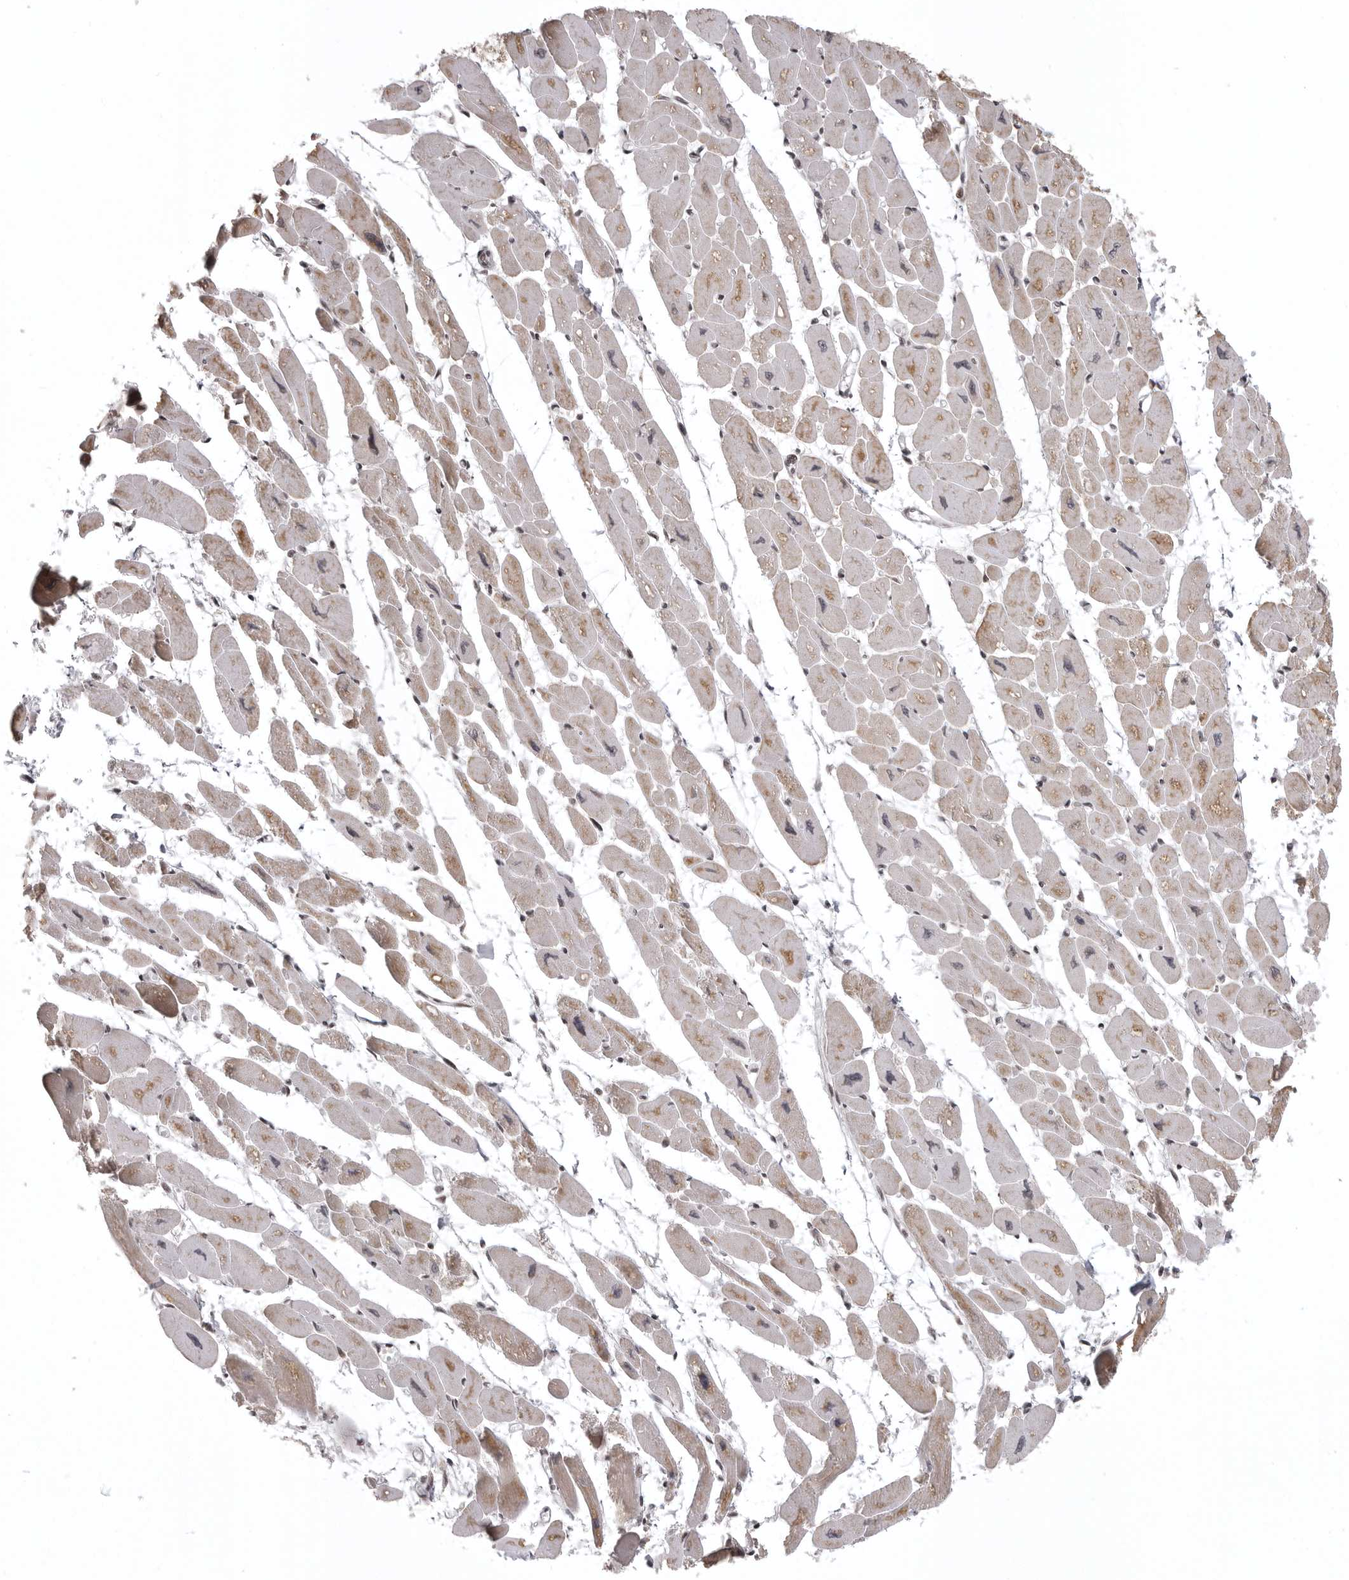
{"staining": {"intensity": "moderate", "quantity": ">75%", "location": "cytoplasmic/membranous,nuclear"}, "tissue": "heart muscle", "cell_type": "Cardiomyocytes", "image_type": "normal", "snomed": [{"axis": "morphology", "description": "Normal tissue, NOS"}, {"axis": "topography", "description": "Heart"}], "caption": "DAB immunohistochemical staining of normal heart muscle demonstrates moderate cytoplasmic/membranous,nuclear protein staining in about >75% of cardiomyocytes. (Stains: DAB (3,3'-diaminobenzidine) in brown, nuclei in blue, Microscopy: brightfield microscopy at high magnification).", "gene": "ISG20L2", "patient": {"sex": "female", "age": 54}}